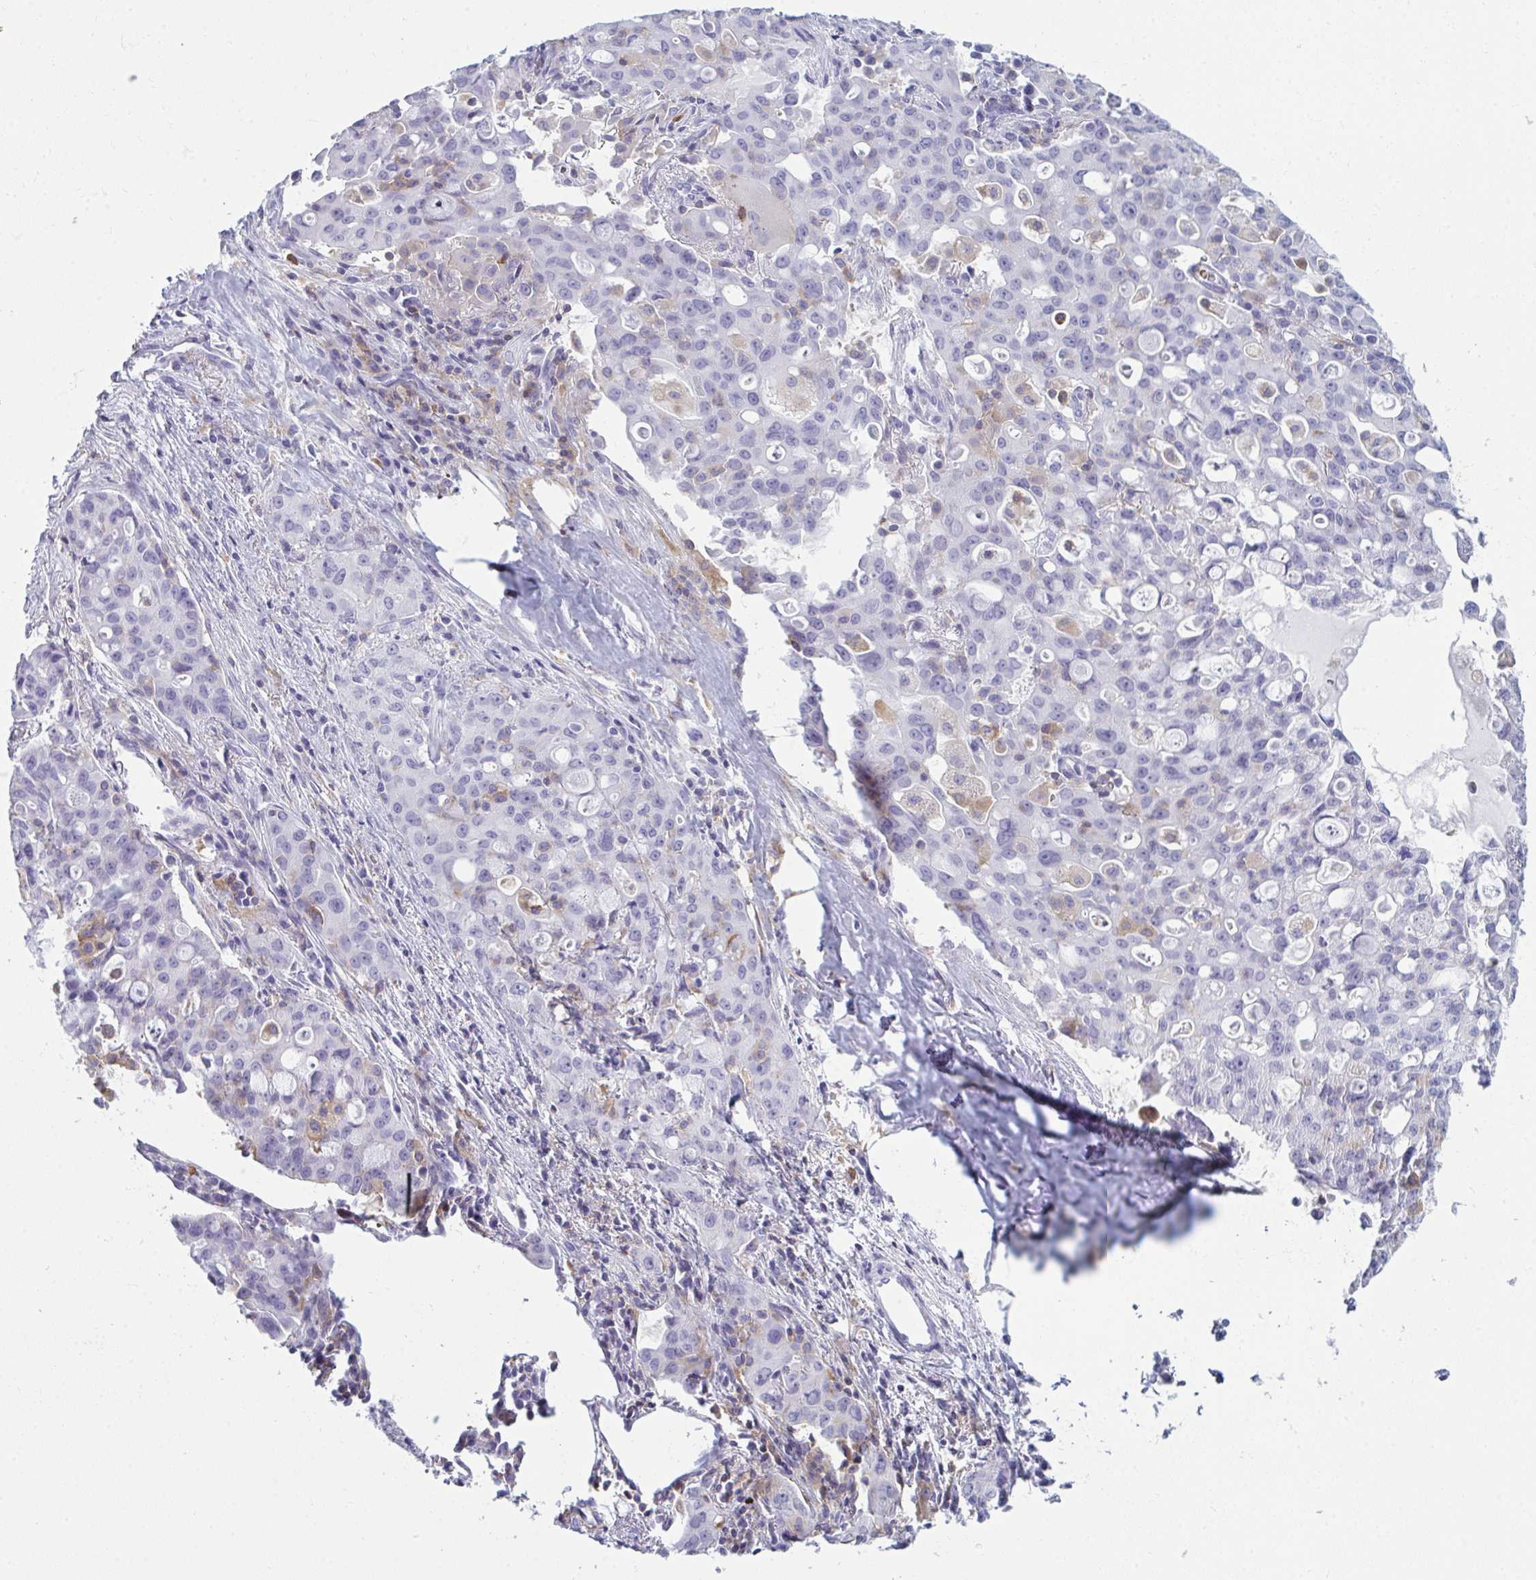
{"staining": {"intensity": "negative", "quantity": "none", "location": "none"}, "tissue": "lung cancer", "cell_type": "Tumor cells", "image_type": "cancer", "snomed": [{"axis": "morphology", "description": "Adenocarcinoma, NOS"}, {"axis": "topography", "description": "Lung"}], "caption": "The micrograph reveals no staining of tumor cells in adenocarcinoma (lung).", "gene": "MYO1F", "patient": {"sex": "female", "age": 44}}